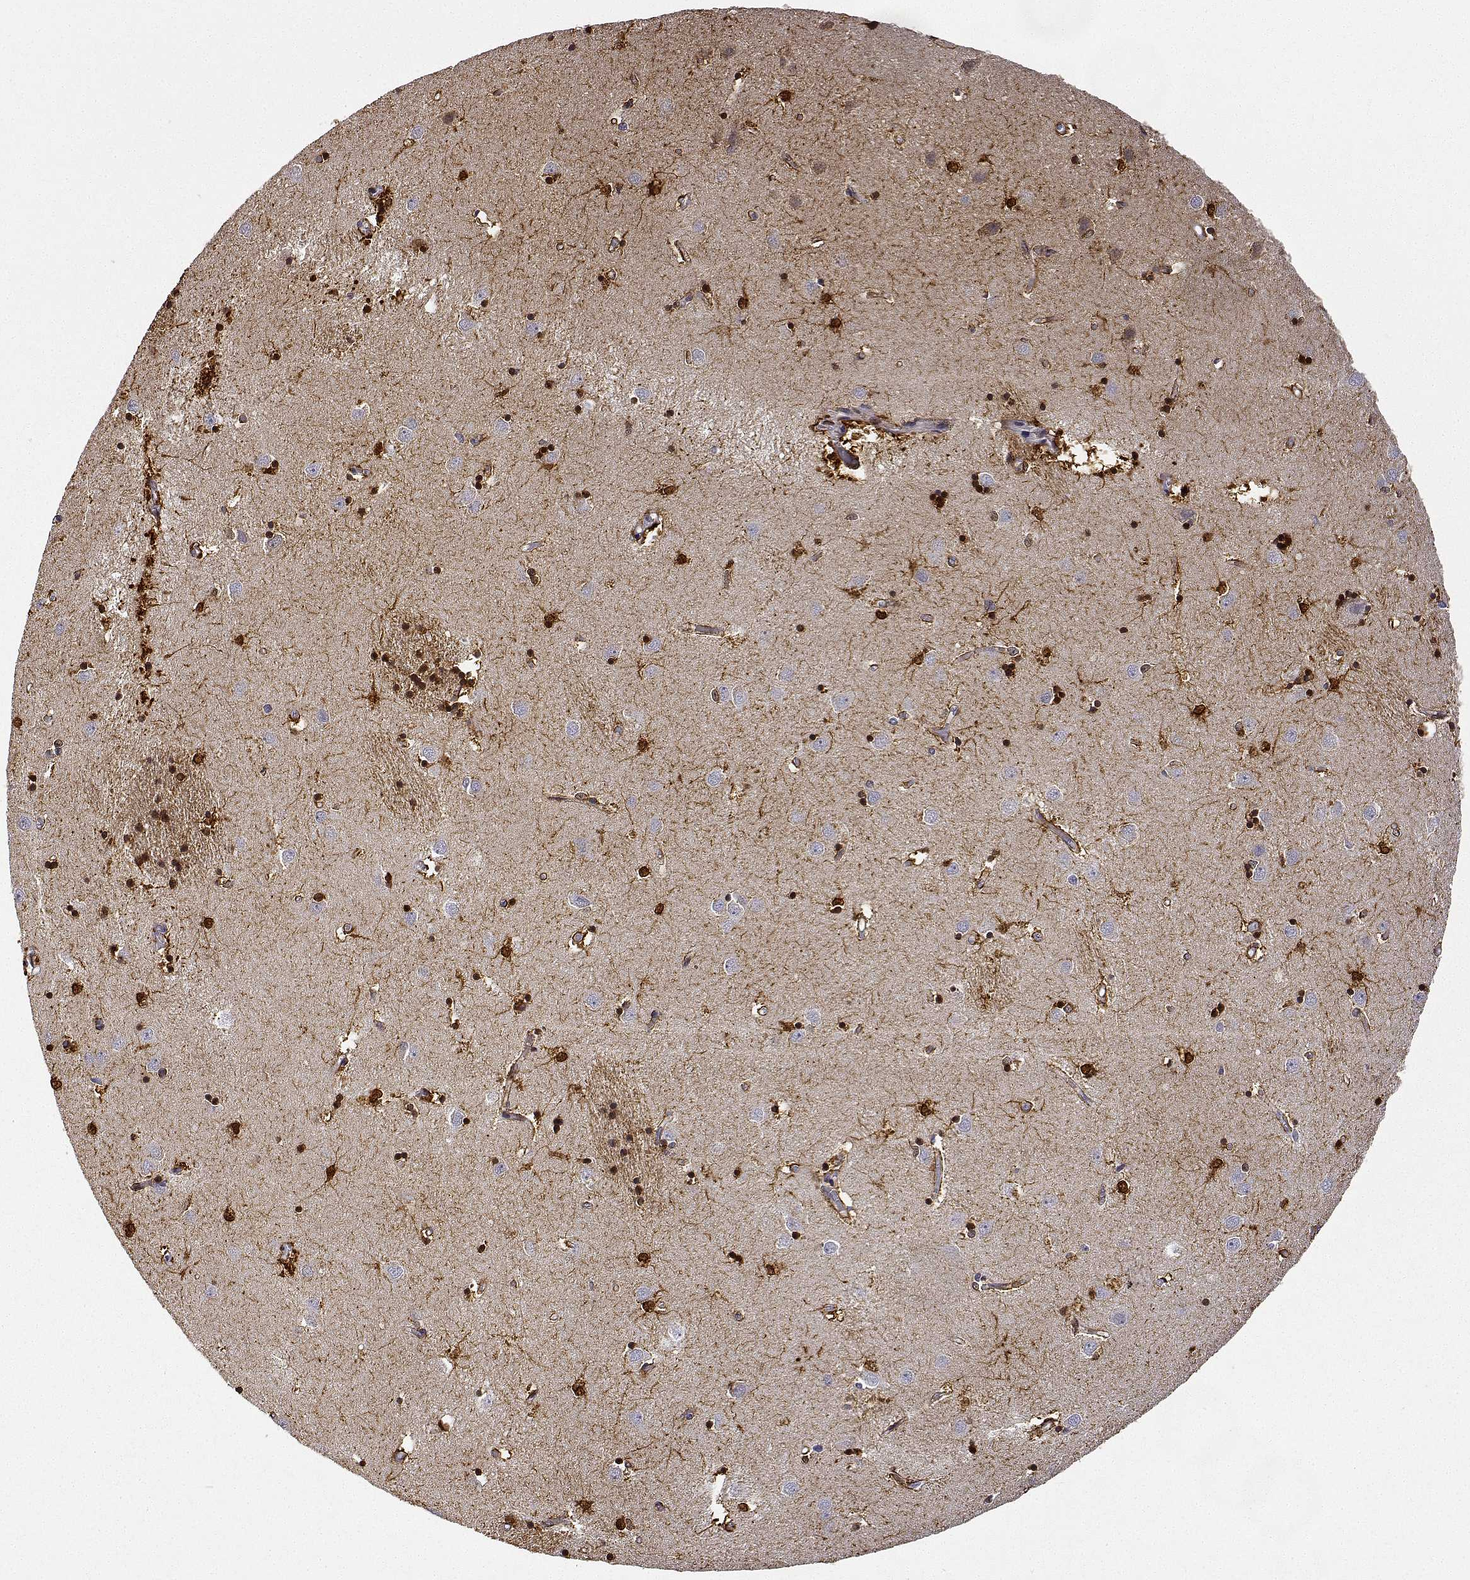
{"staining": {"intensity": "strong", "quantity": ">75%", "location": "cytoplasmic/membranous,nuclear"}, "tissue": "caudate", "cell_type": "Glial cells", "image_type": "normal", "snomed": [{"axis": "morphology", "description": "Normal tissue, NOS"}, {"axis": "topography", "description": "Lateral ventricle wall"}], "caption": "IHC of unremarkable caudate exhibits high levels of strong cytoplasmic/membranous,nuclear positivity in about >75% of glial cells. (brown staining indicates protein expression, while blue staining denotes nuclei).", "gene": "PHGDH", "patient": {"sex": "male", "age": 54}}